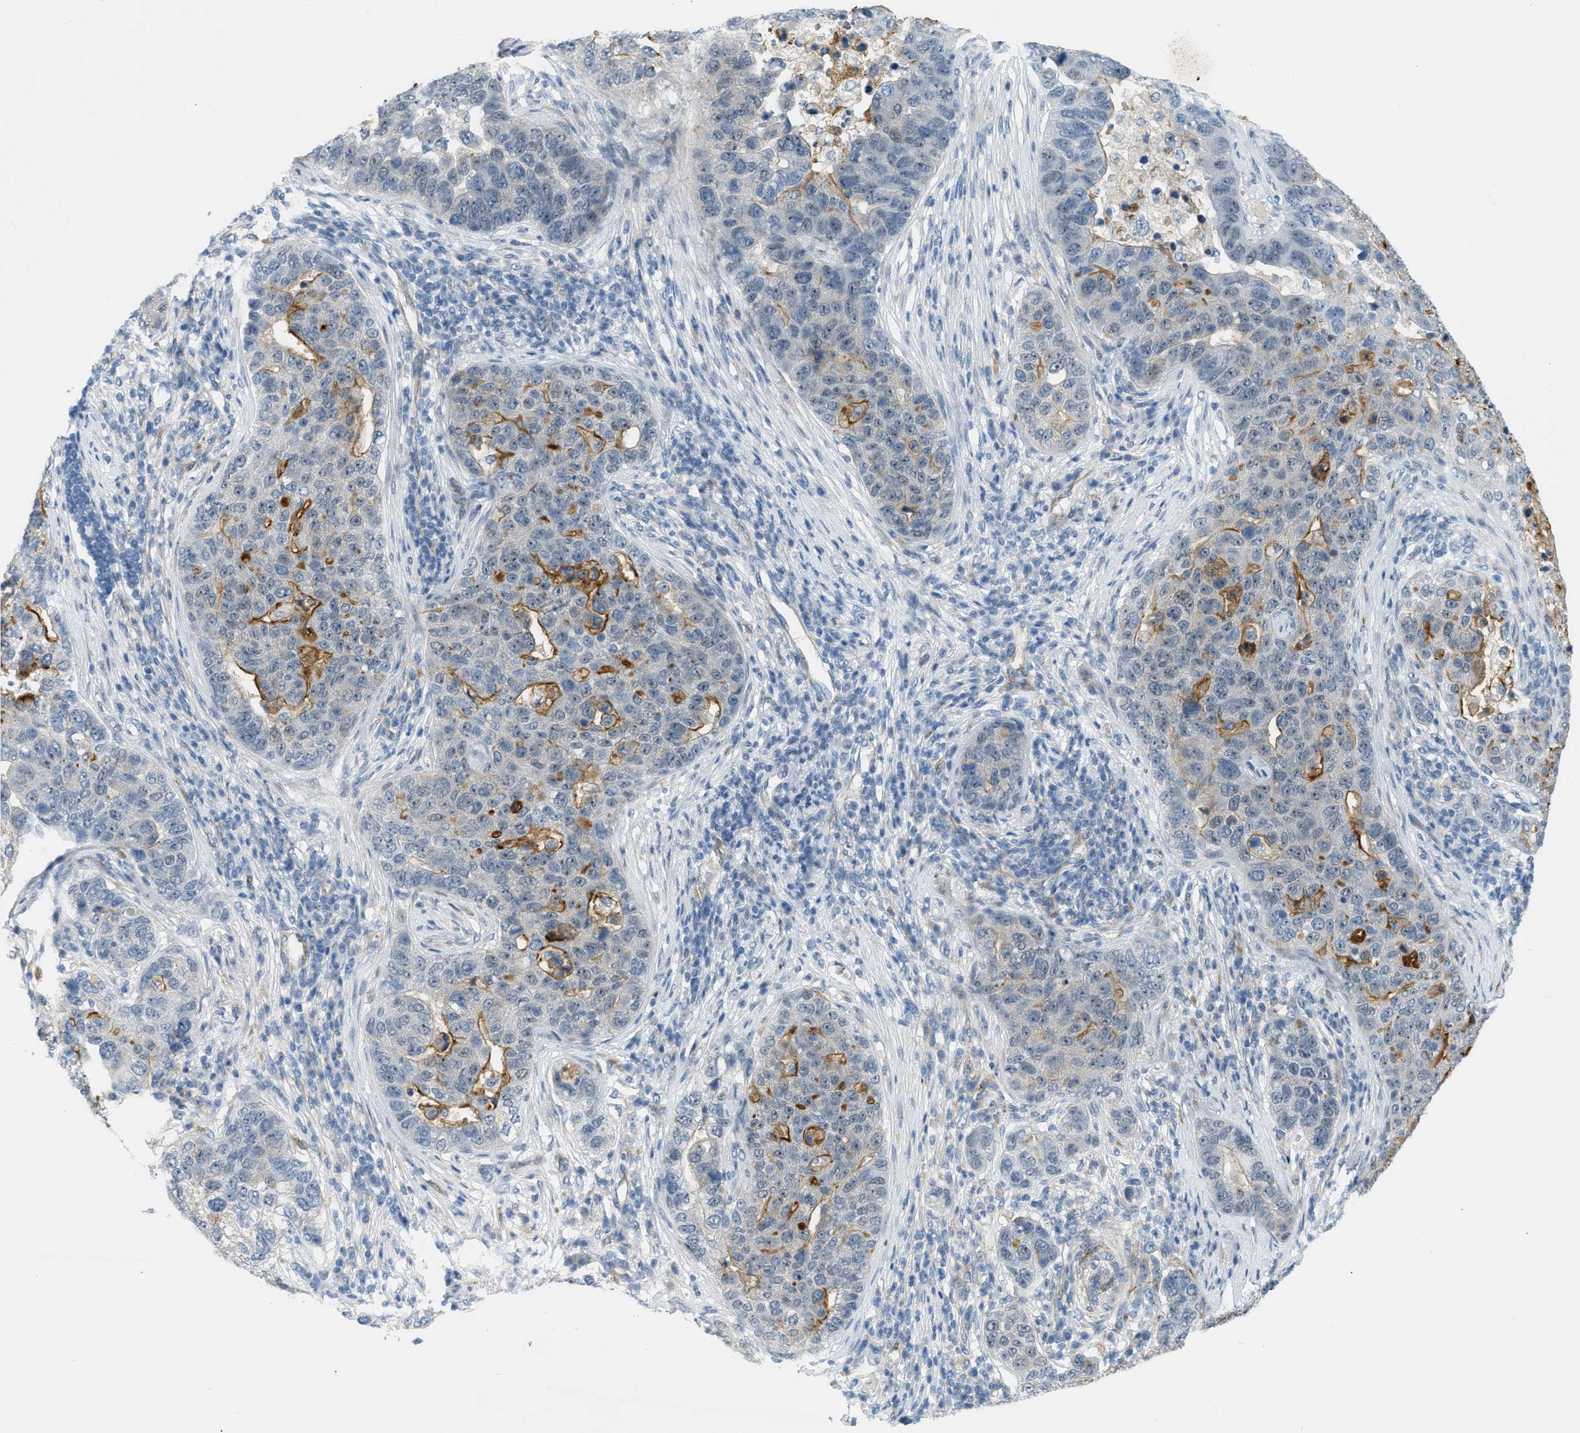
{"staining": {"intensity": "moderate", "quantity": "25%-75%", "location": "cytoplasmic/membranous"}, "tissue": "pancreatic cancer", "cell_type": "Tumor cells", "image_type": "cancer", "snomed": [{"axis": "morphology", "description": "Adenocarcinoma, NOS"}, {"axis": "topography", "description": "Pancreas"}], "caption": "Protein positivity by immunohistochemistry exhibits moderate cytoplasmic/membranous staining in about 25%-75% of tumor cells in pancreatic cancer (adenocarcinoma). (Stains: DAB in brown, nuclei in blue, Microscopy: brightfield microscopy at high magnification).", "gene": "ZNF408", "patient": {"sex": "female", "age": 61}}